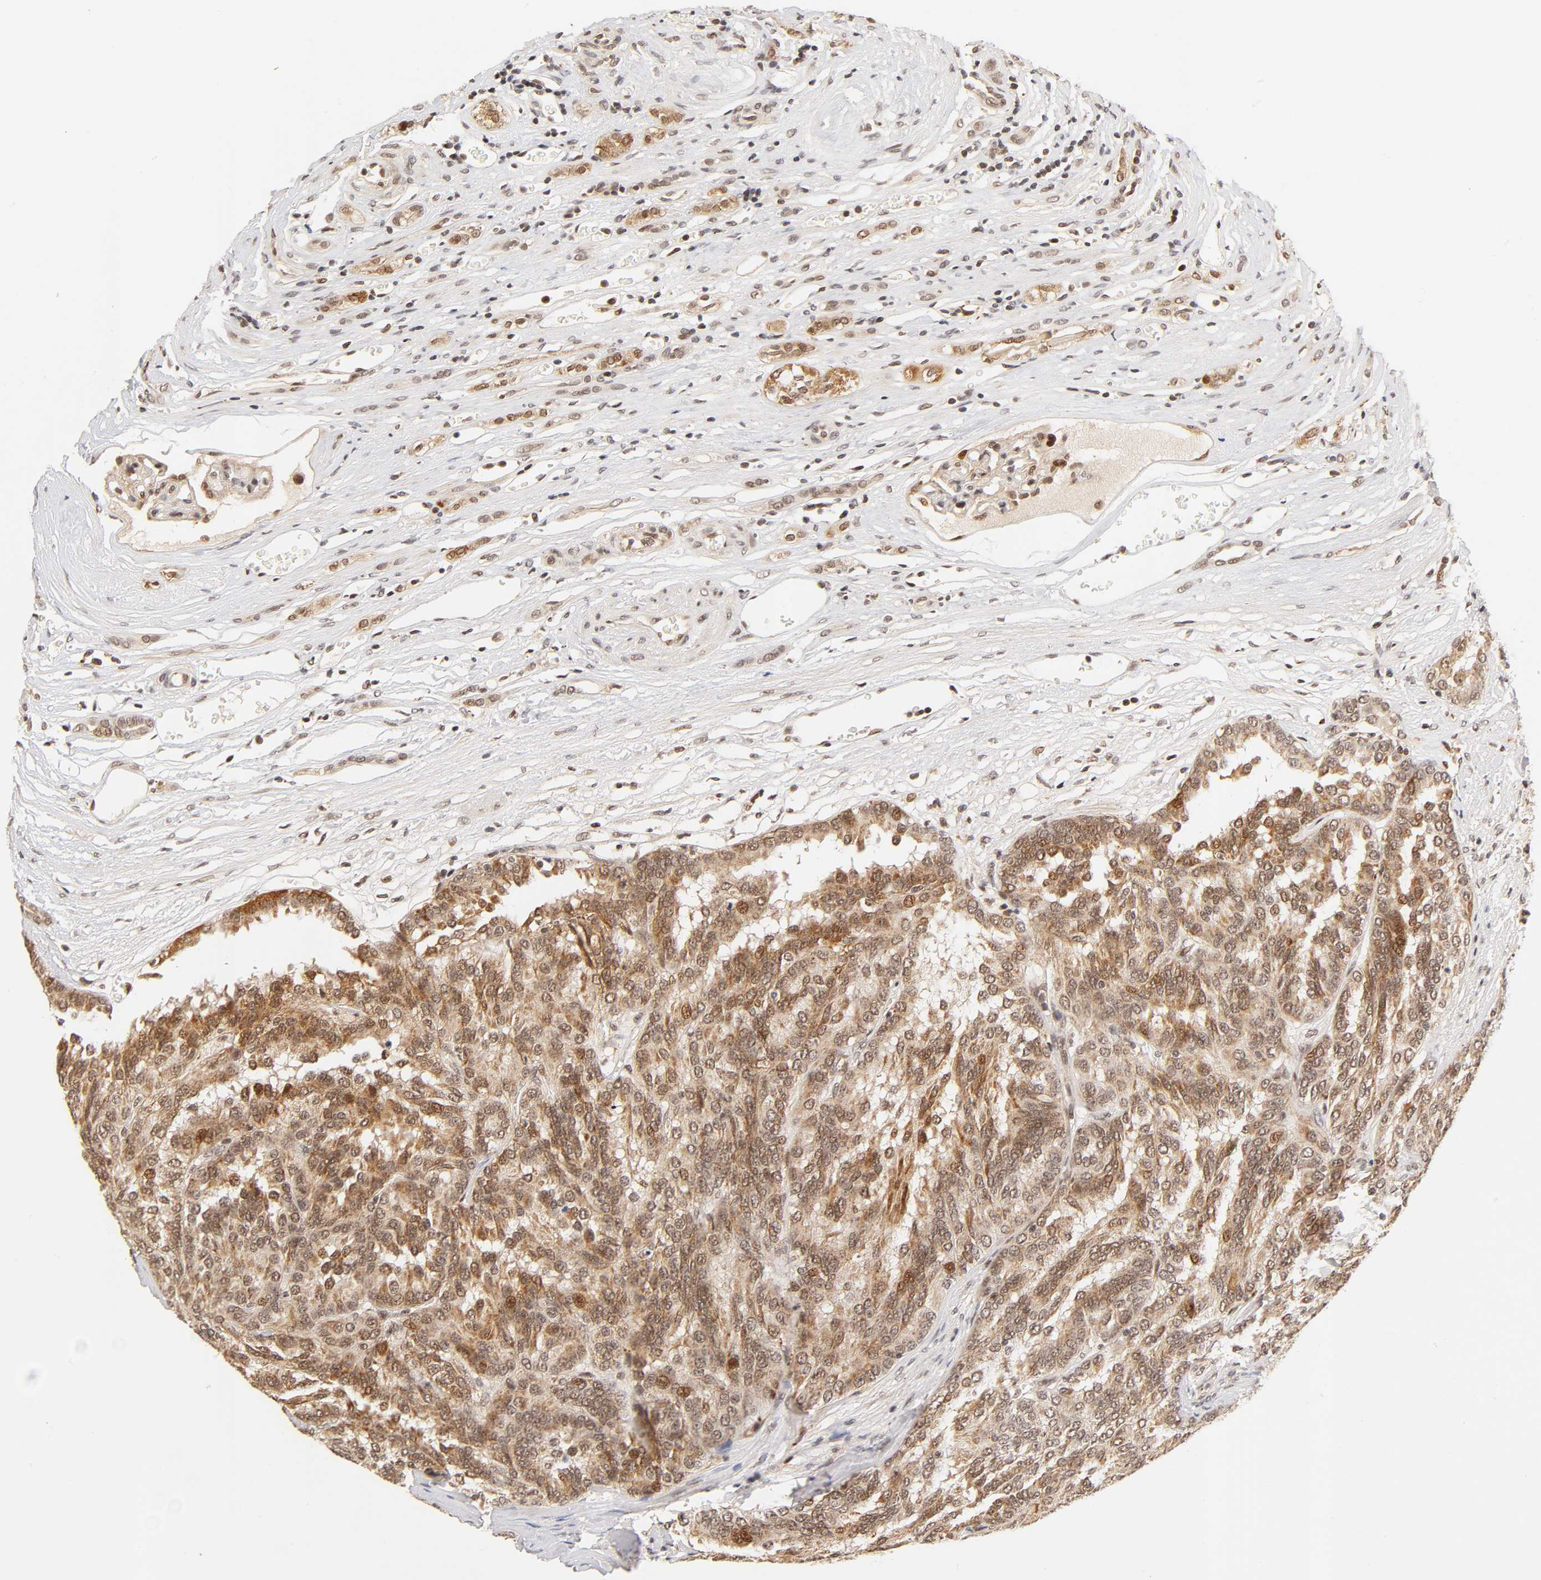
{"staining": {"intensity": "strong", "quantity": ">75%", "location": "cytoplasmic/membranous,nuclear"}, "tissue": "renal cancer", "cell_type": "Tumor cells", "image_type": "cancer", "snomed": [{"axis": "morphology", "description": "Adenocarcinoma, NOS"}, {"axis": "topography", "description": "Kidney"}], "caption": "Adenocarcinoma (renal) stained with DAB immunohistochemistry (IHC) reveals high levels of strong cytoplasmic/membranous and nuclear expression in approximately >75% of tumor cells.", "gene": "TAF10", "patient": {"sex": "male", "age": 46}}